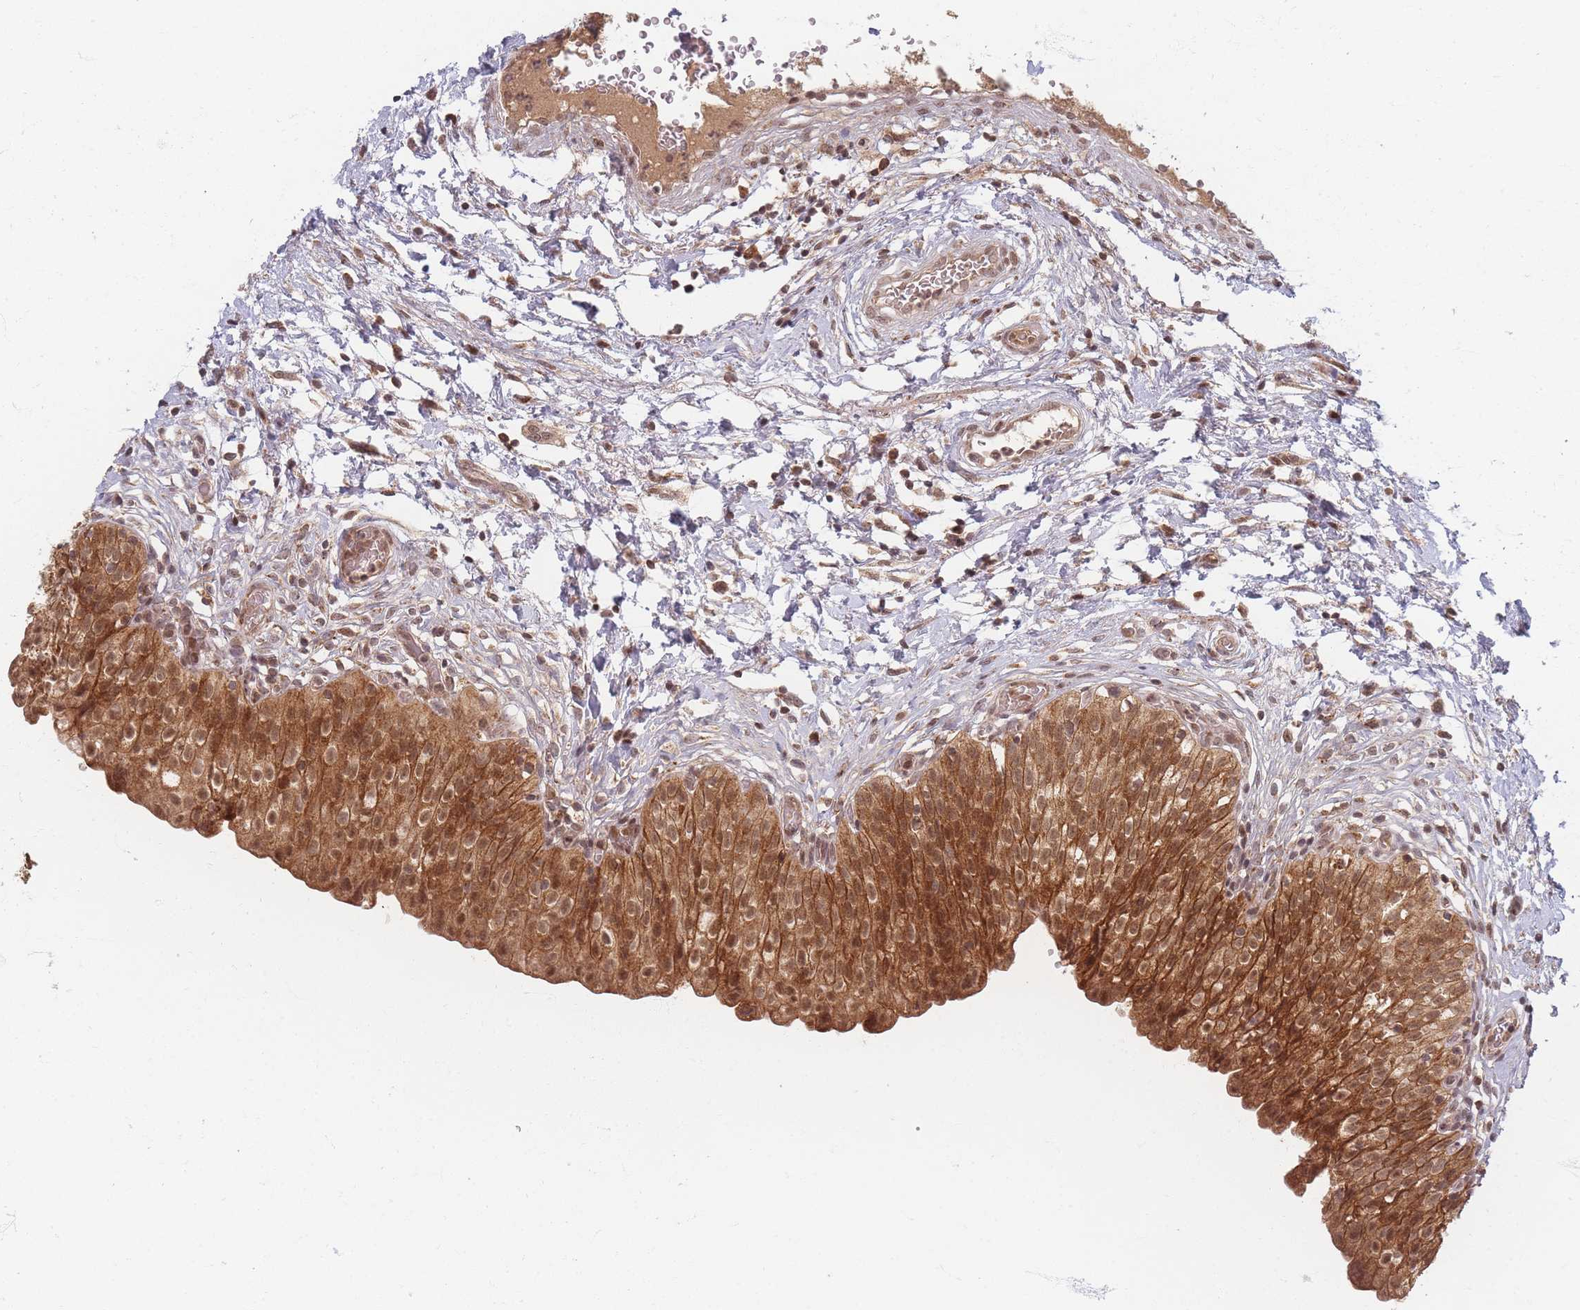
{"staining": {"intensity": "strong", "quantity": ">75%", "location": "cytoplasmic/membranous,nuclear"}, "tissue": "urinary bladder", "cell_type": "Urothelial cells", "image_type": "normal", "snomed": [{"axis": "morphology", "description": "Normal tissue, NOS"}, {"axis": "topography", "description": "Urinary bladder"}], "caption": "The micrograph reveals immunohistochemical staining of normal urinary bladder. There is strong cytoplasmic/membranous,nuclear staining is appreciated in approximately >75% of urothelial cells.", "gene": "RADX", "patient": {"sex": "male", "age": 55}}